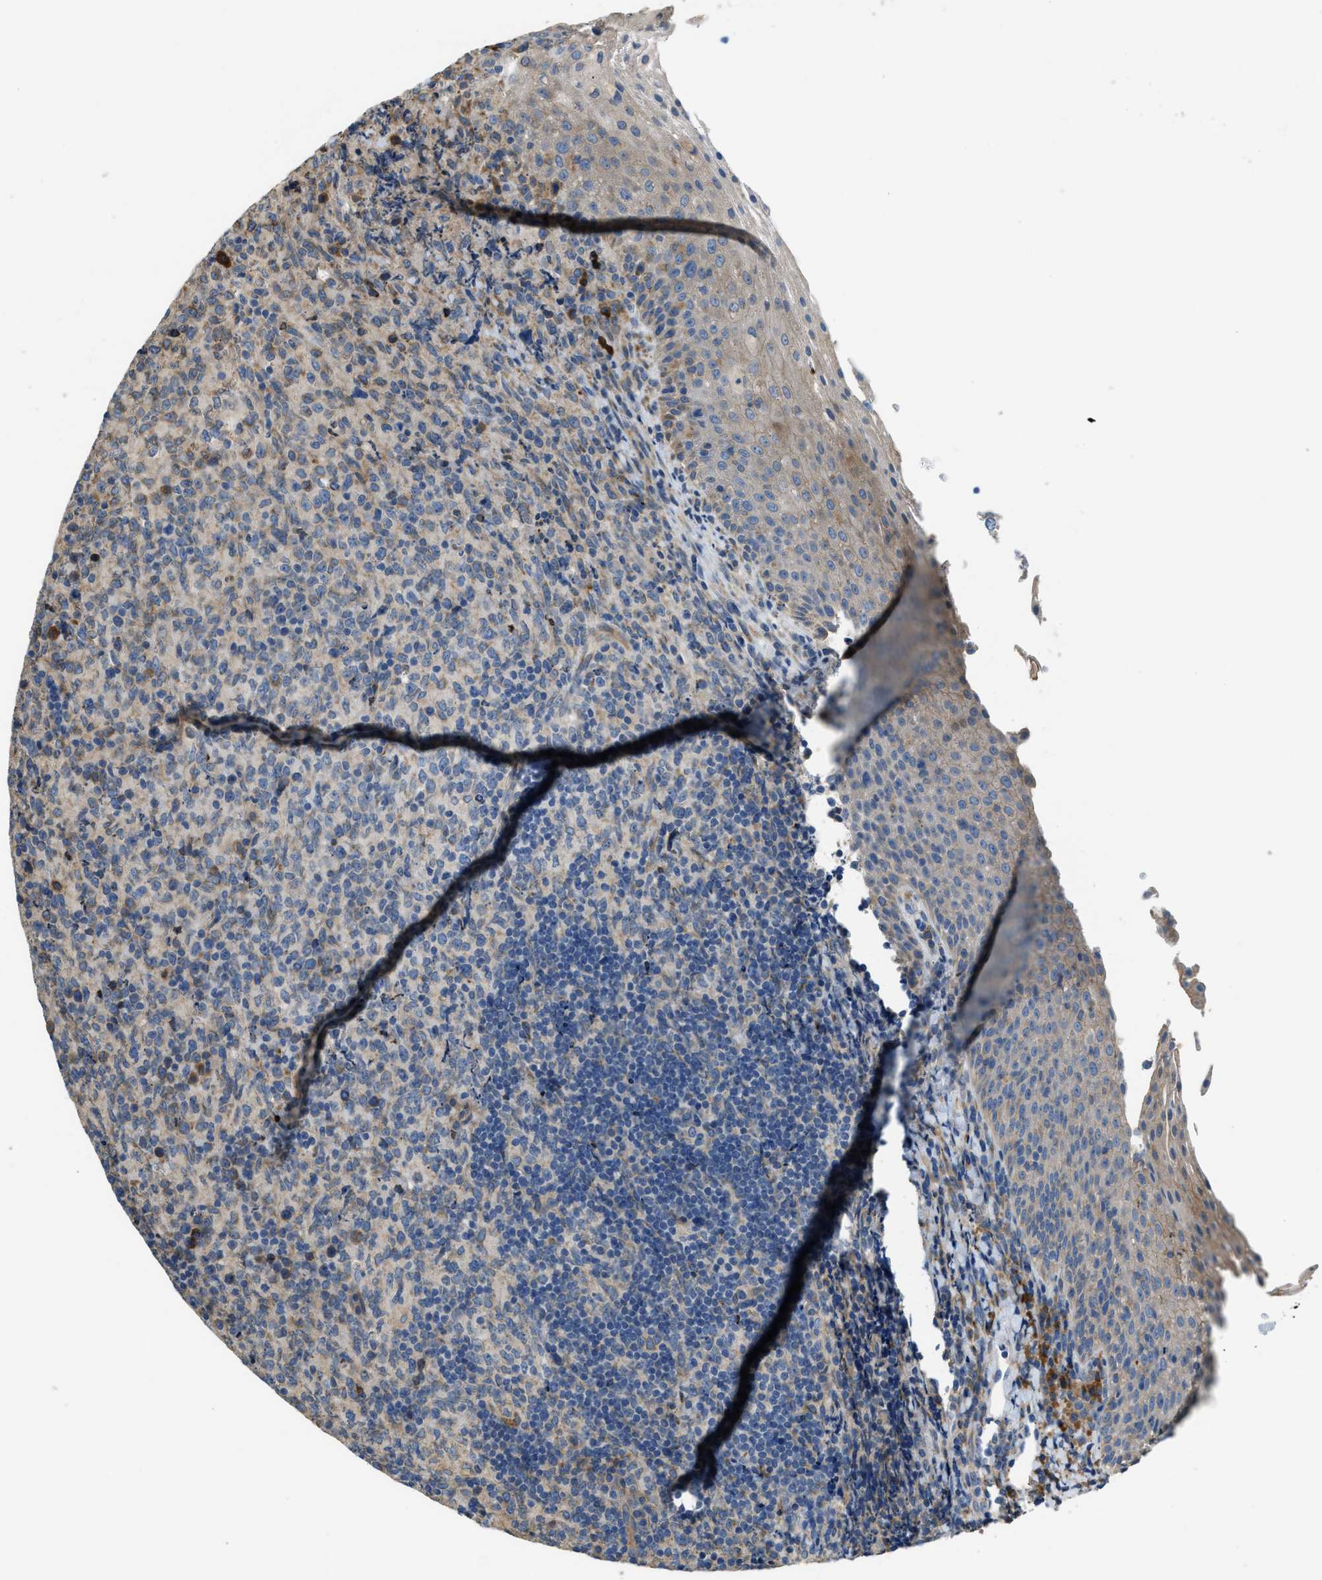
{"staining": {"intensity": "weak", "quantity": "<25%", "location": "cytoplasmic/membranous"}, "tissue": "lymphoma", "cell_type": "Tumor cells", "image_type": "cancer", "snomed": [{"axis": "morphology", "description": "Malignant lymphoma, non-Hodgkin's type, High grade"}, {"axis": "topography", "description": "Tonsil"}], "caption": "Photomicrograph shows no protein positivity in tumor cells of high-grade malignant lymphoma, non-Hodgkin's type tissue.", "gene": "TMEM68", "patient": {"sex": "female", "age": 36}}